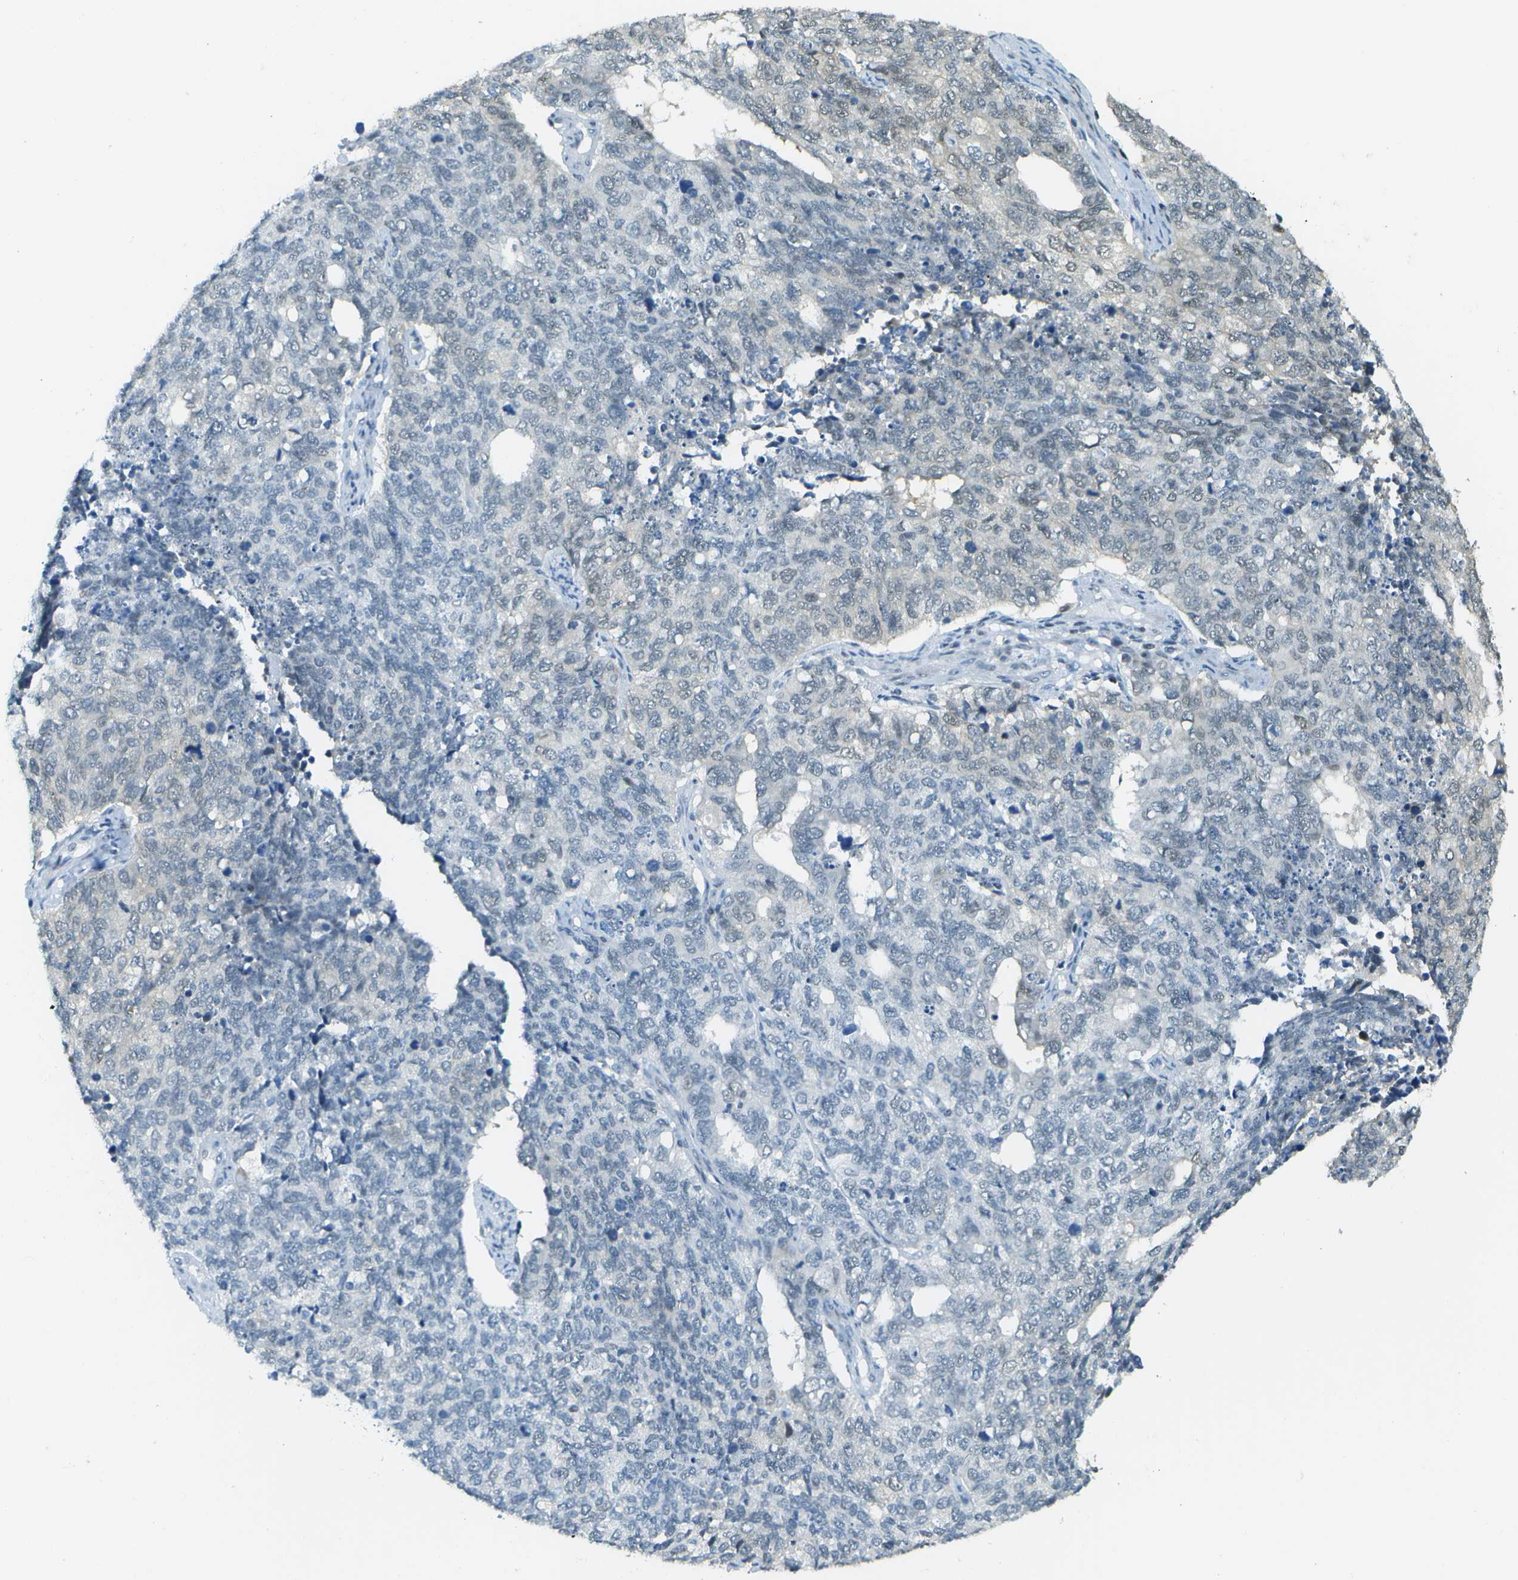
{"staining": {"intensity": "weak", "quantity": "<25%", "location": "nuclear"}, "tissue": "cervical cancer", "cell_type": "Tumor cells", "image_type": "cancer", "snomed": [{"axis": "morphology", "description": "Squamous cell carcinoma, NOS"}, {"axis": "topography", "description": "Cervix"}], "caption": "Immunohistochemical staining of human cervical squamous cell carcinoma displays no significant staining in tumor cells.", "gene": "NEK11", "patient": {"sex": "female", "age": 63}}